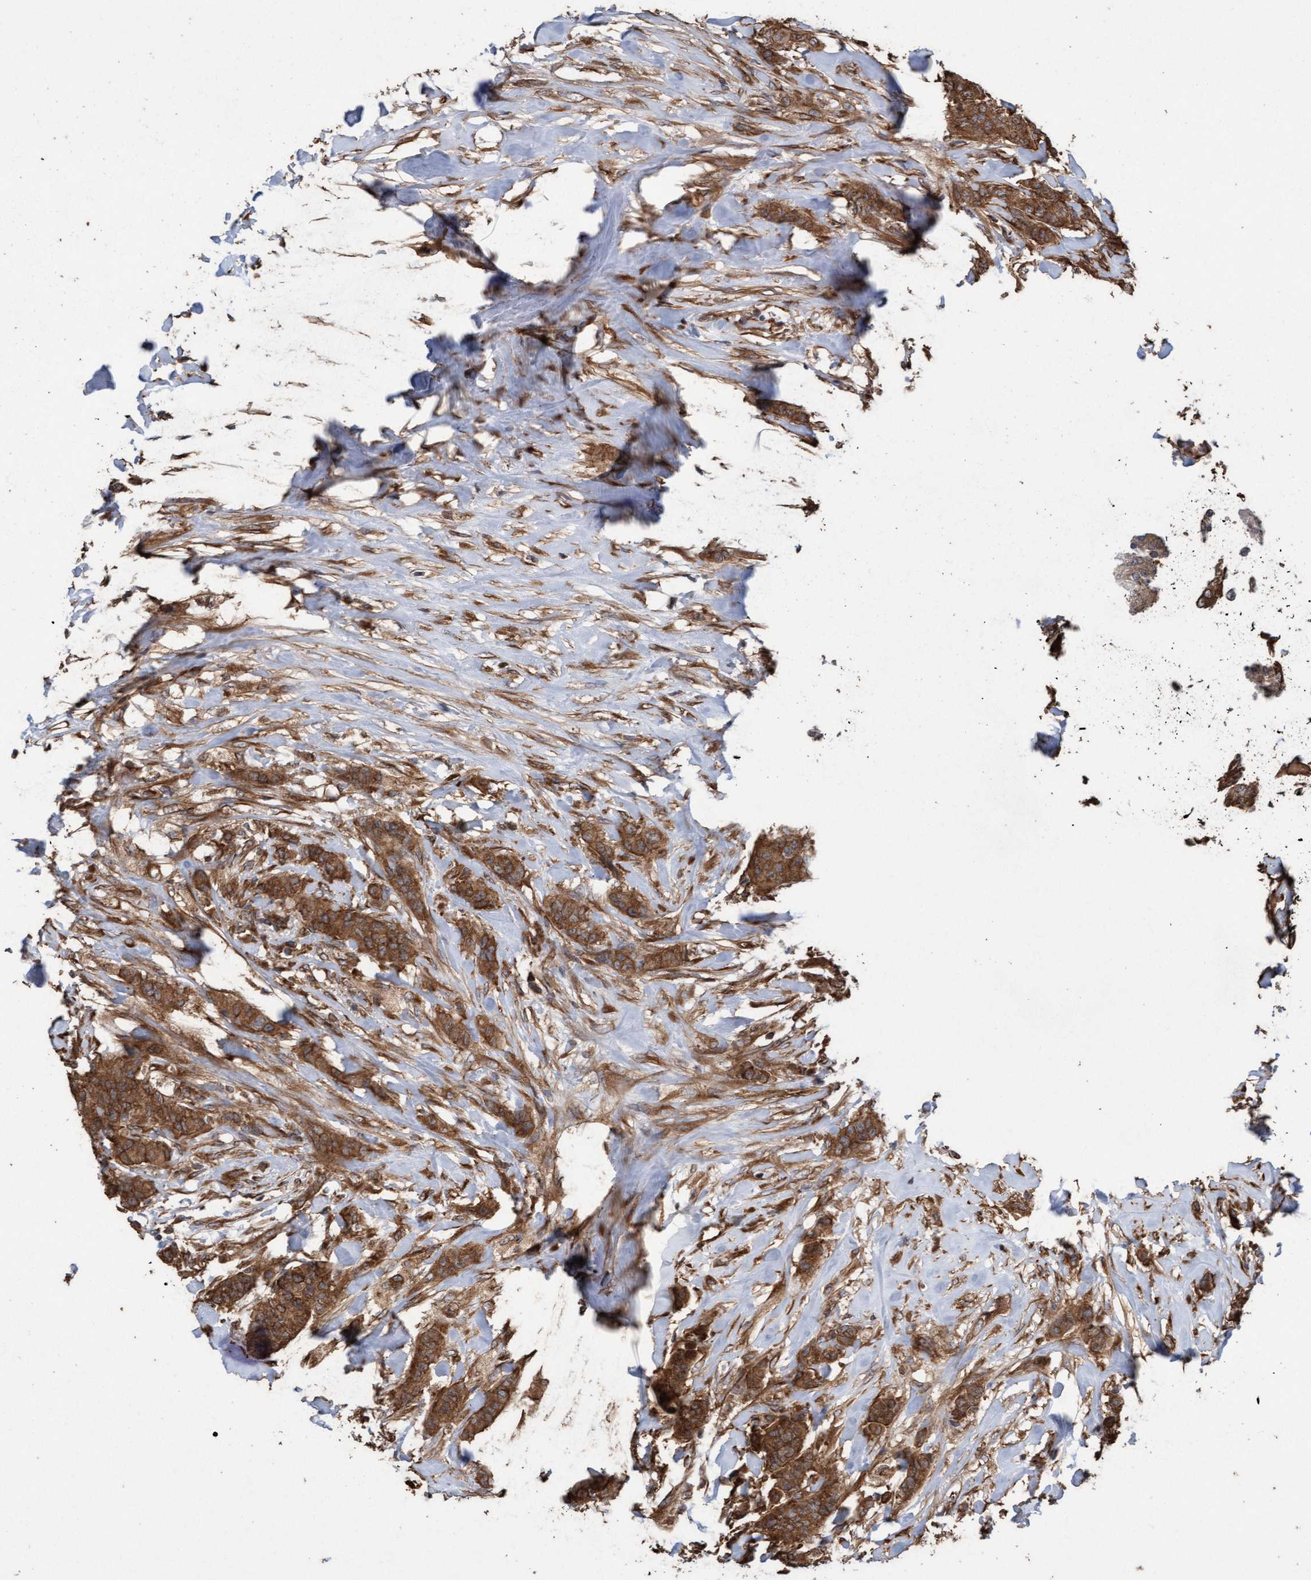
{"staining": {"intensity": "strong", "quantity": ">75%", "location": "cytoplasmic/membranous"}, "tissue": "breast cancer", "cell_type": "Tumor cells", "image_type": "cancer", "snomed": [{"axis": "morphology", "description": "Normal tissue, NOS"}, {"axis": "morphology", "description": "Duct carcinoma"}, {"axis": "topography", "description": "Breast"}], "caption": "A histopathology image of human breast infiltrating ductal carcinoma stained for a protein reveals strong cytoplasmic/membranous brown staining in tumor cells. Nuclei are stained in blue.", "gene": "CDC42EP4", "patient": {"sex": "female", "age": 40}}